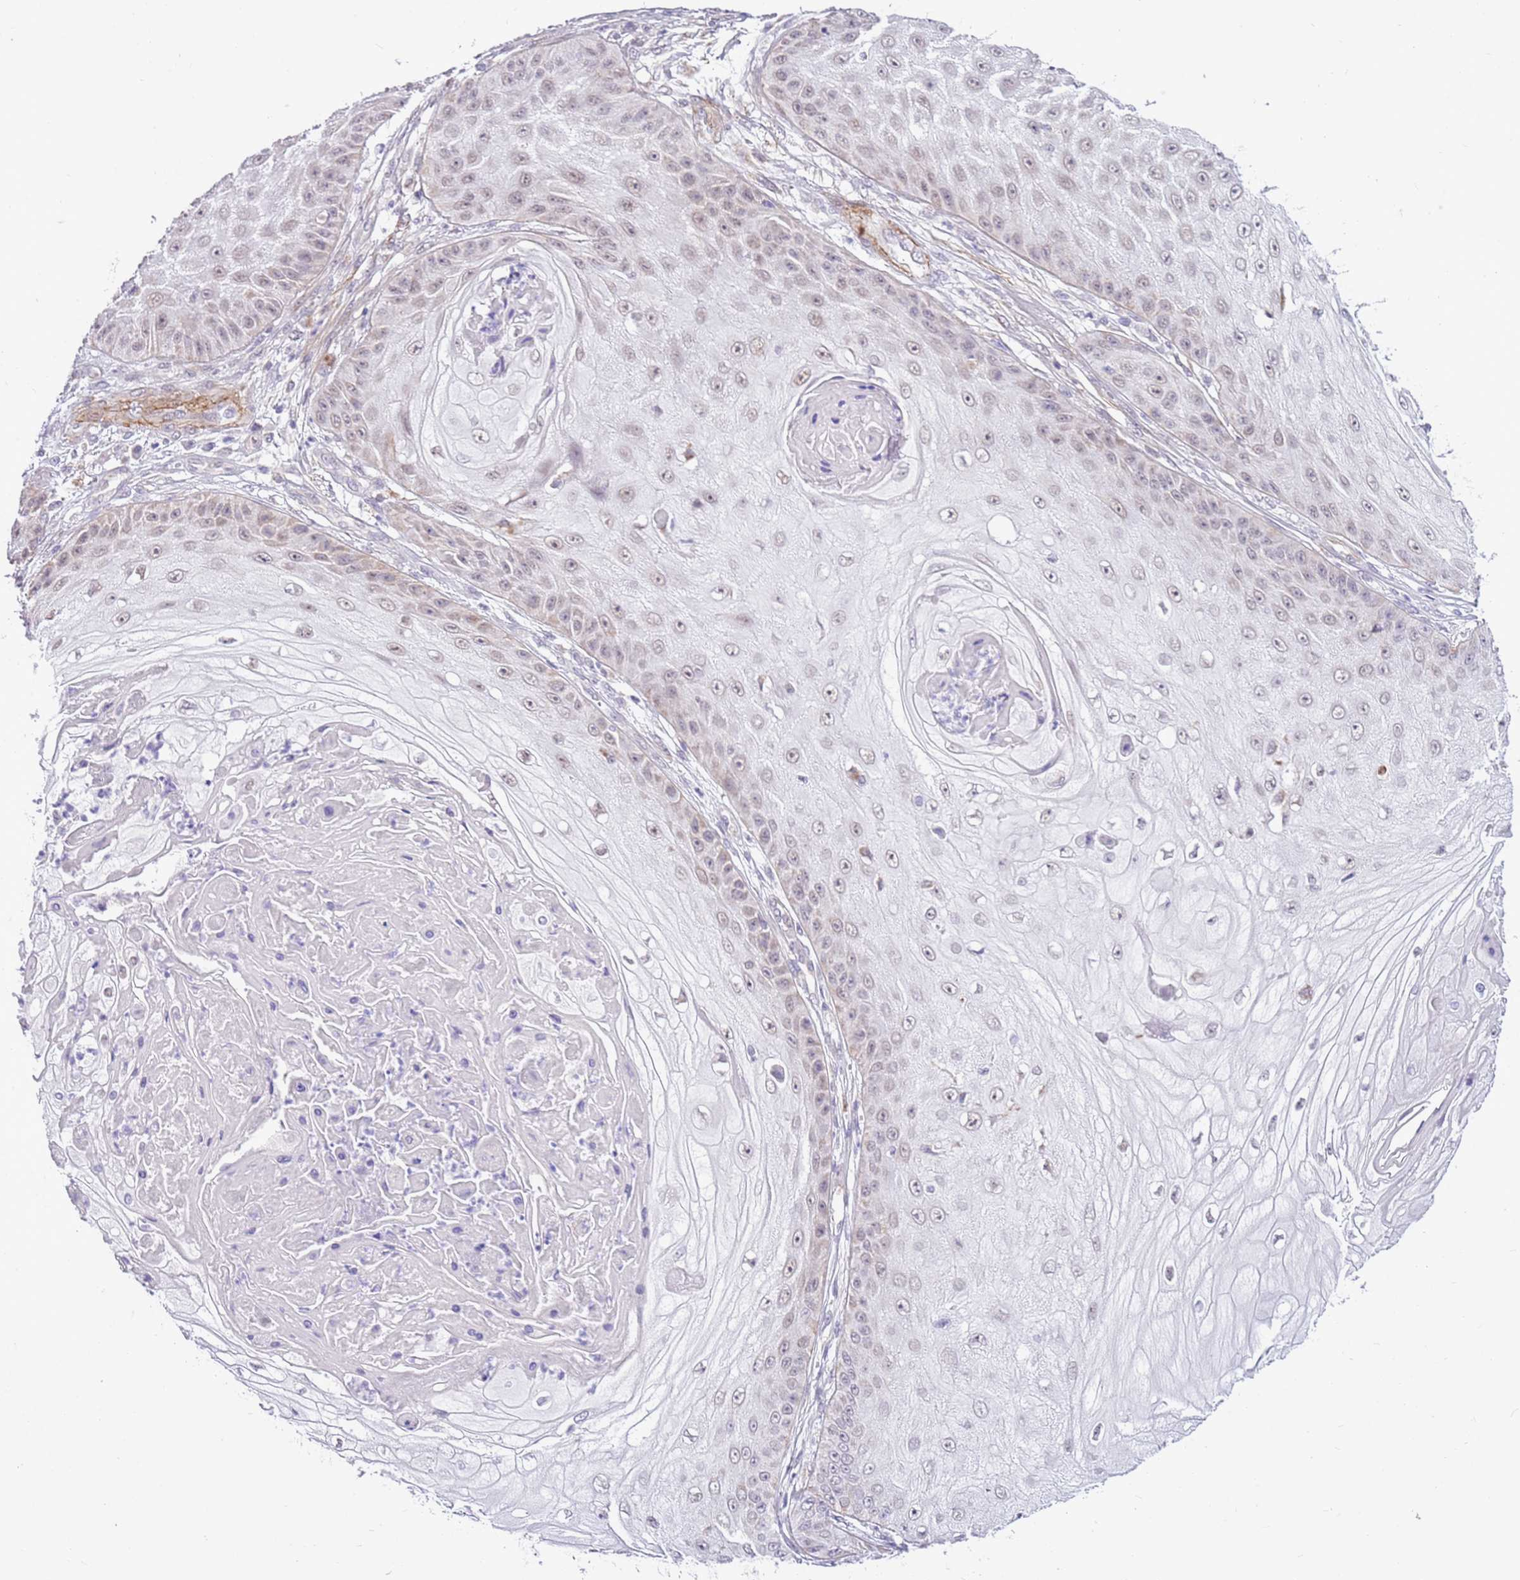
{"staining": {"intensity": "weak", "quantity": "25%-75%", "location": "nuclear"}, "tissue": "skin cancer", "cell_type": "Tumor cells", "image_type": "cancer", "snomed": [{"axis": "morphology", "description": "Squamous cell carcinoma, NOS"}, {"axis": "topography", "description": "Skin"}], "caption": "Immunohistochemistry (IHC) histopathology image of neoplastic tissue: human squamous cell carcinoma (skin) stained using immunohistochemistry (IHC) shows low levels of weak protein expression localized specifically in the nuclear of tumor cells, appearing as a nuclear brown color.", "gene": "SMIM4", "patient": {"sex": "male", "age": 70}}